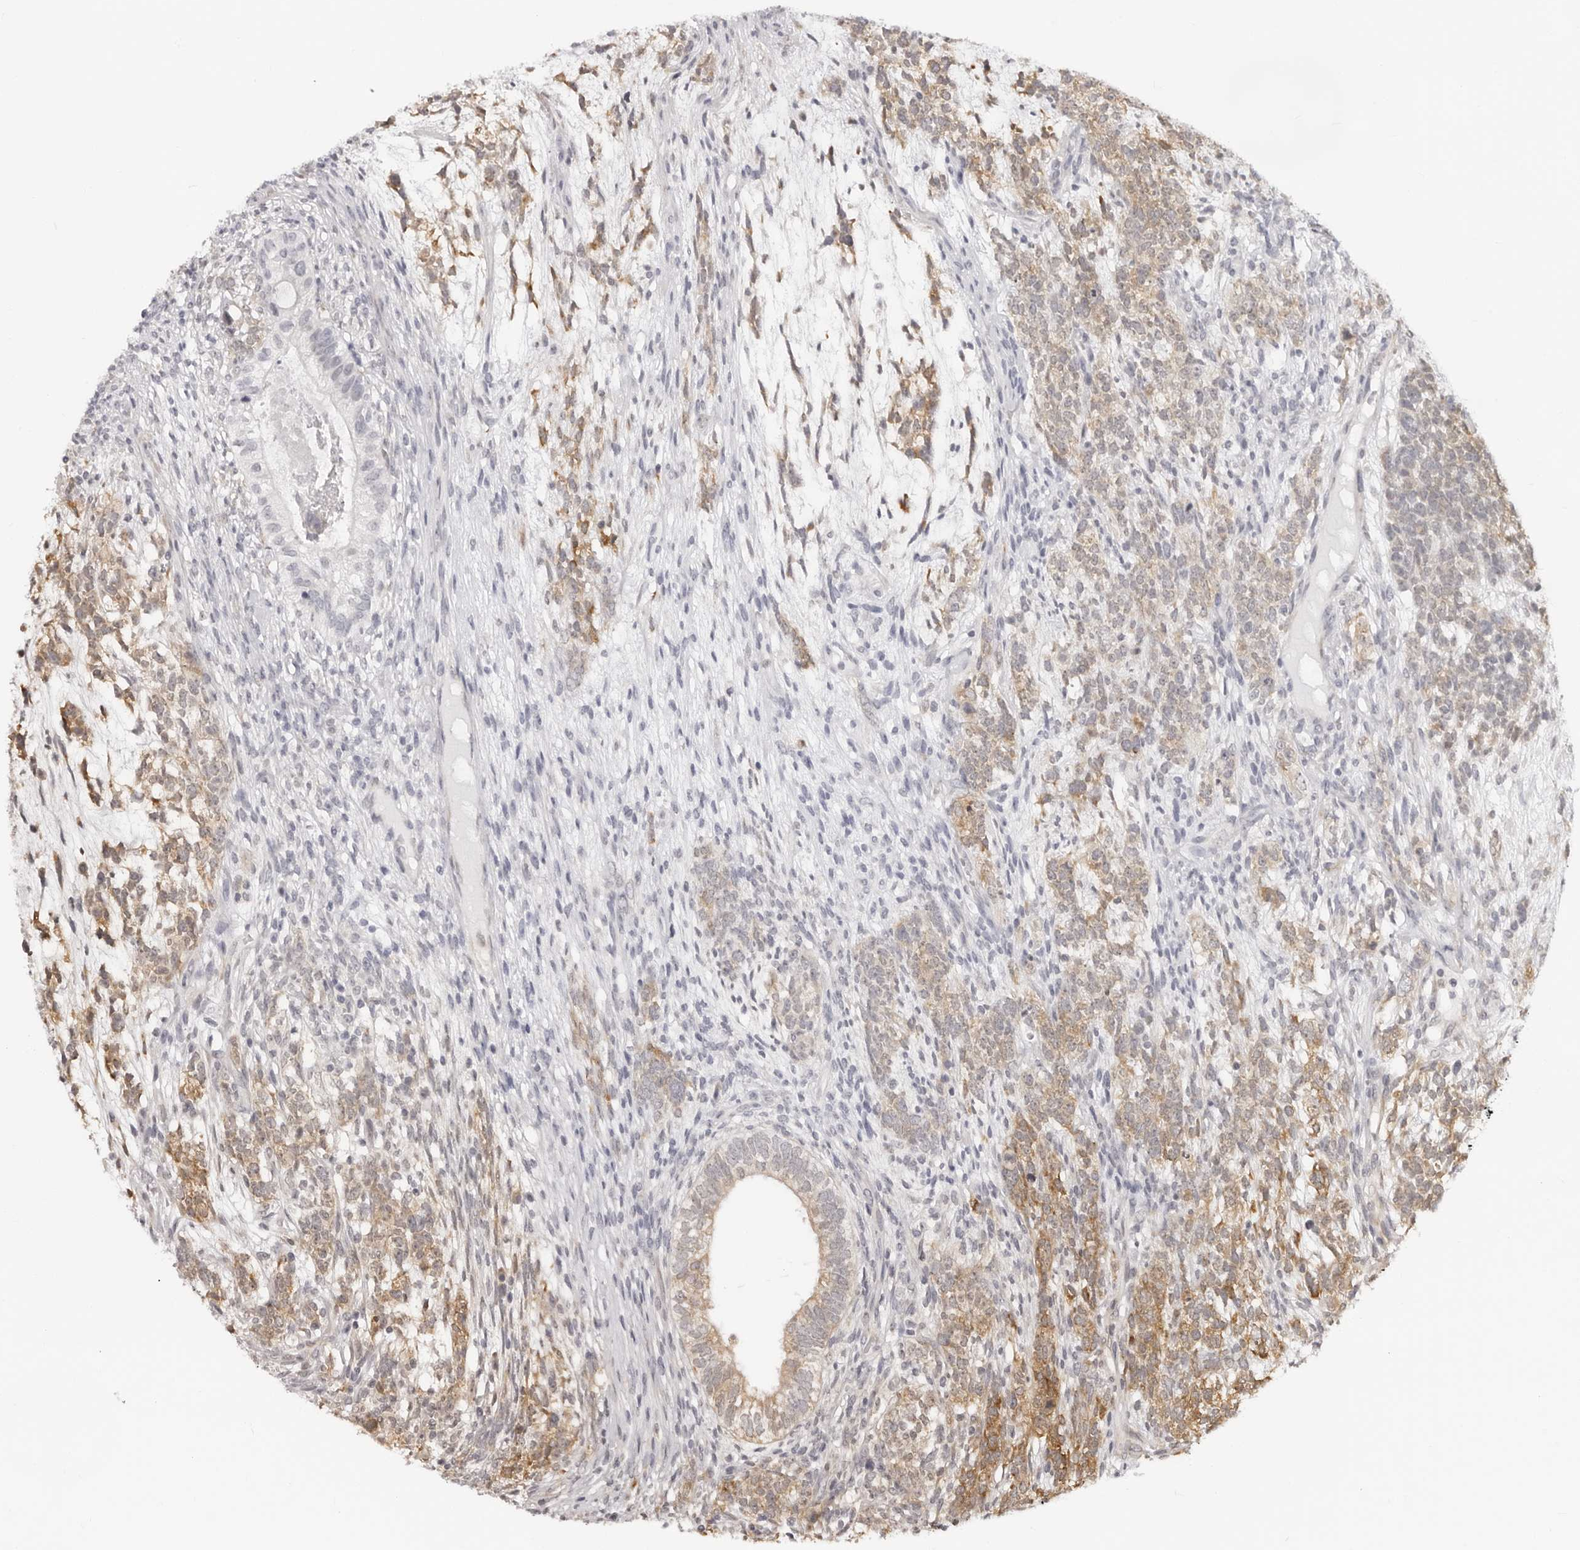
{"staining": {"intensity": "moderate", "quantity": ">75%", "location": "cytoplasmic/membranous"}, "tissue": "testis cancer", "cell_type": "Tumor cells", "image_type": "cancer", "snomed": [{"axis": "morphology", "description": "Seminoma, NOS"}, {"axis": "morphology", "description": "Carcinoma, Embryonal, NOS"}, {"axis": "topography", "description": "Testis"}], "caption": "Immunohistochemistry (IHC) histopathology image of testis seminoma stained for a protein (brown), which shows medium levels of moderate cytoplasmic/membranous positivity in about >75% of tumor cells.", "gene": "SRGAP2", "patient": {"sex": "male", "age": 28}}